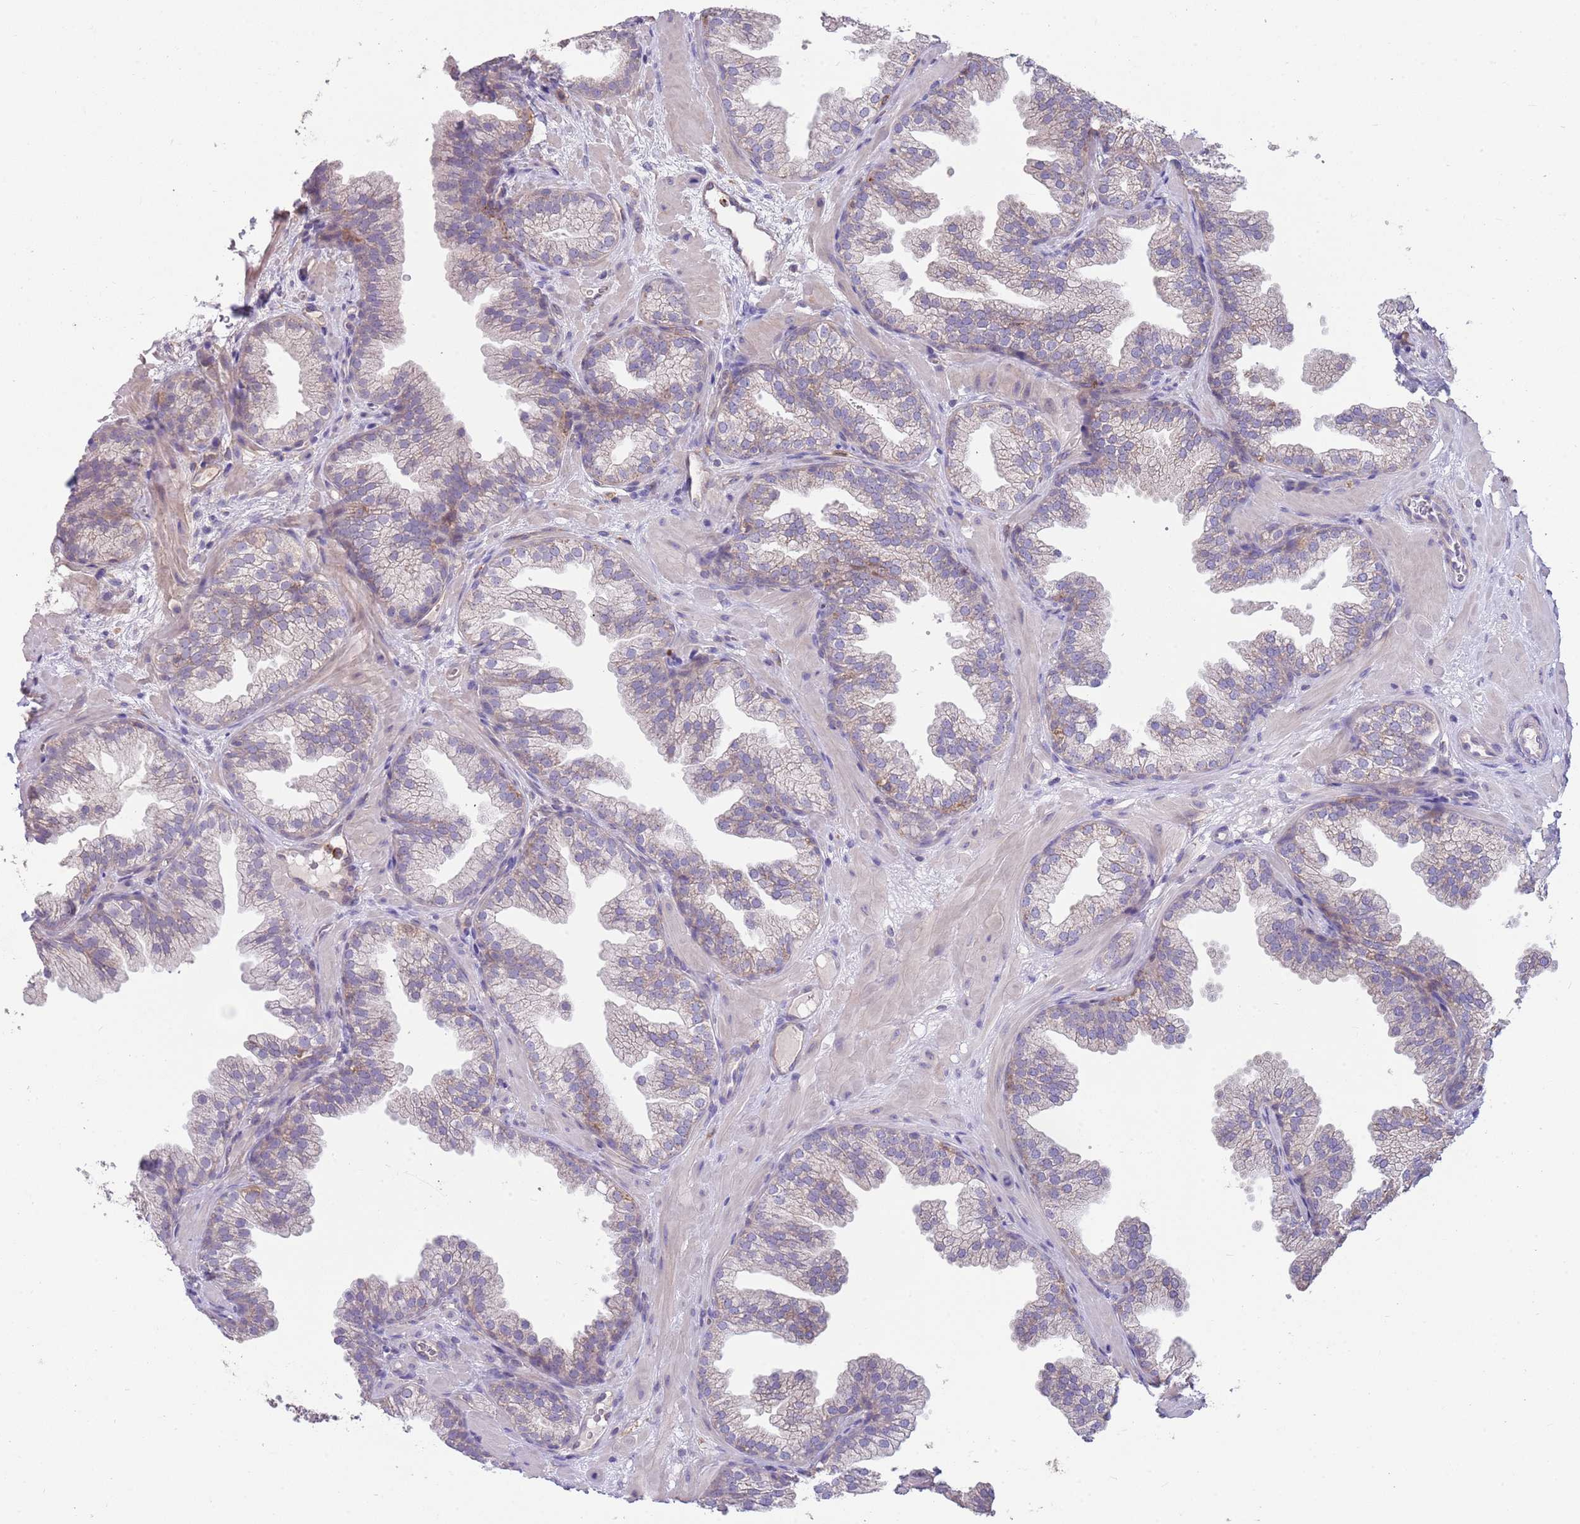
{"staining": {"intensity": "weak", "quantity": "25%-75%", "location": "cytoplasmic/membranous"}, "tissue": "prostate", "cell_type": "Glandular cells", "image_type": "normal", "snomed": [{"axis": "morphology", "description": "Normal tissue, NOS"}, {"axis": "topography", "description": "Prostate"}], "caption": "Prostate stained for a protein reveals weak cytoplasmic/membranous positivity in glandular cells. (Stains: DAB (3,3'-diaminobenzidine) in brown, nuclei in blue, Microscopy: brightfield microscopy at high magnification).", "gene": "DDT", "patient": {"sex": "male", "age": 37}}